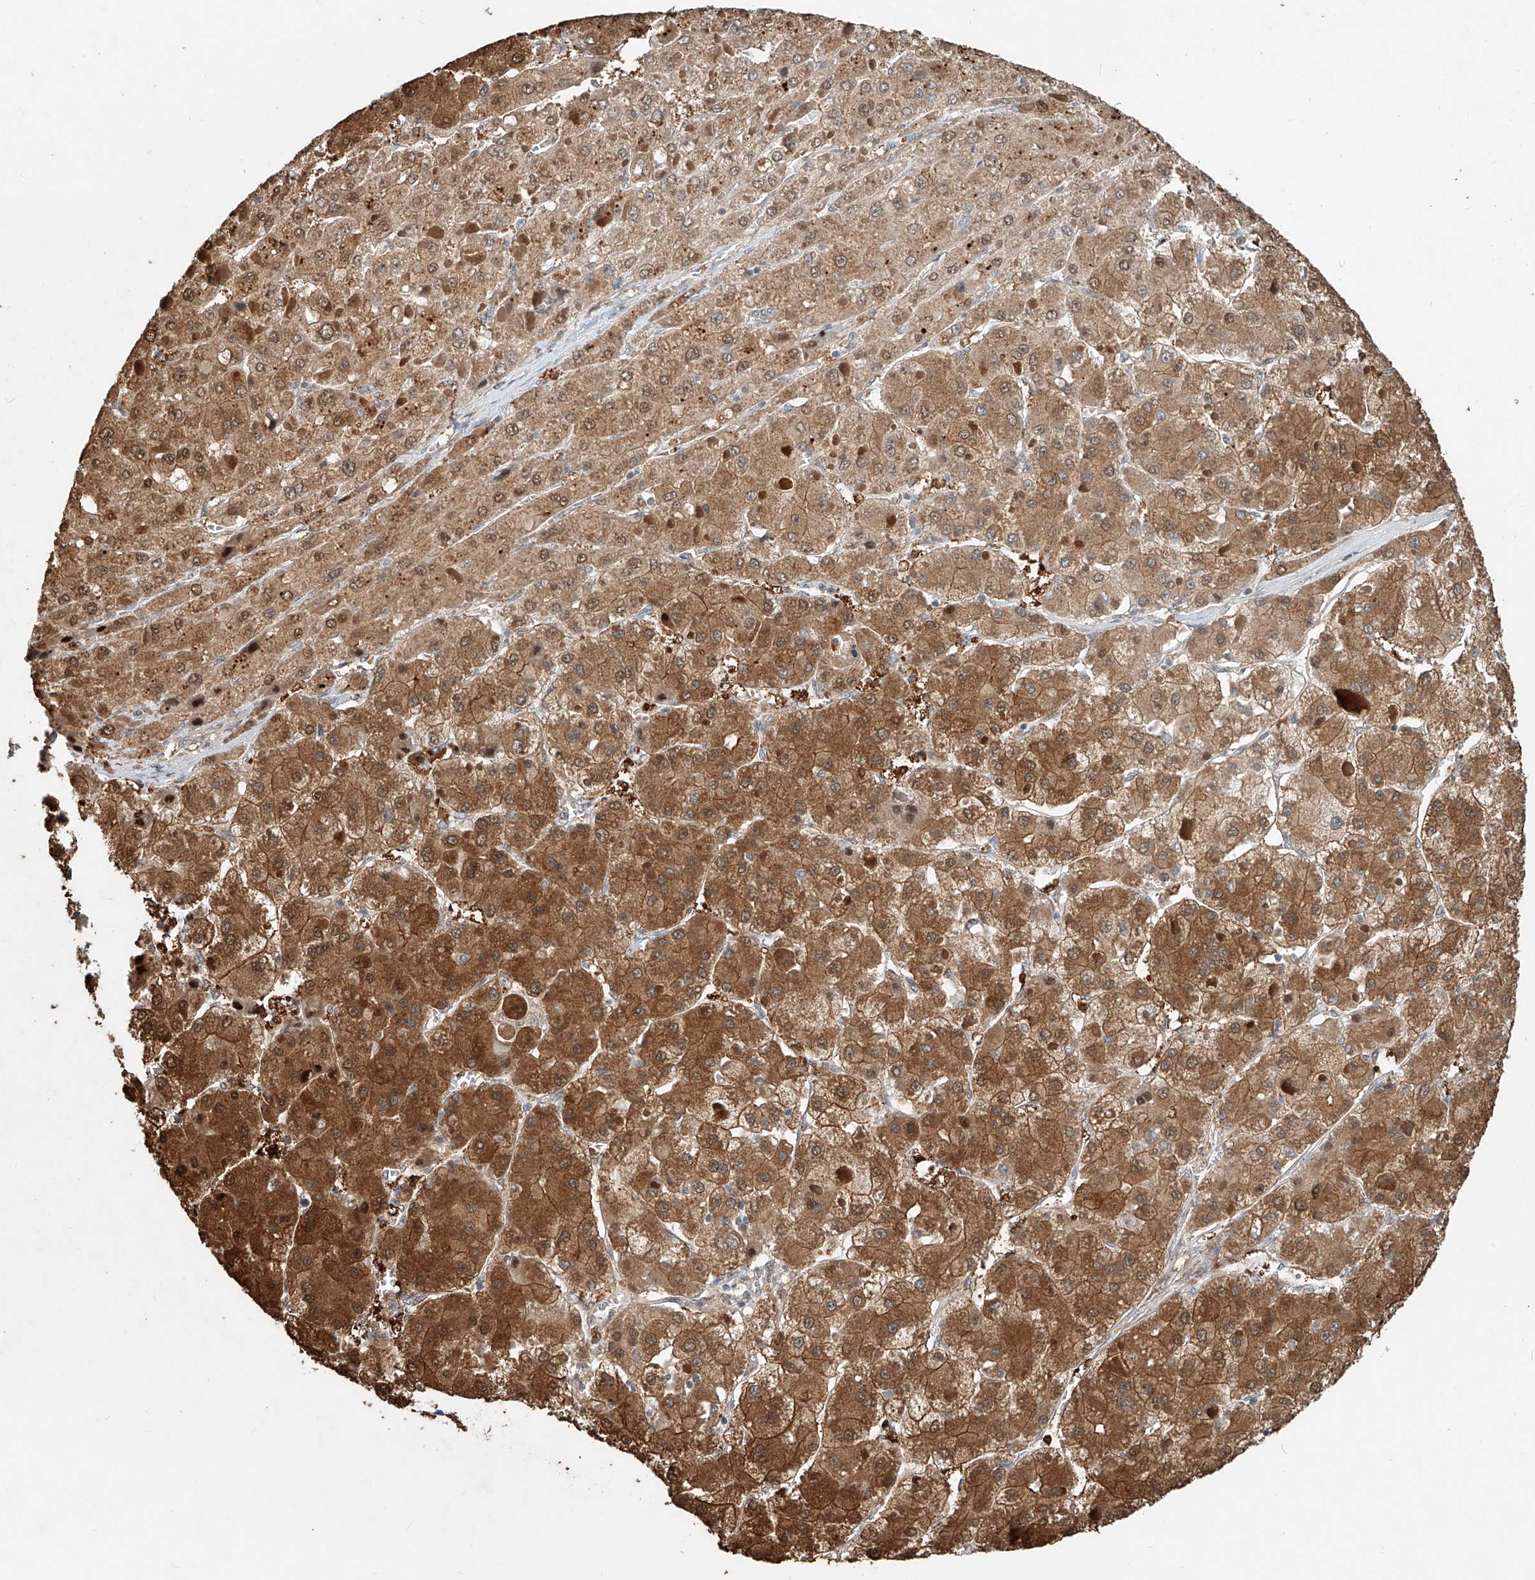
{"staining": {"intensity": "moderate", "quantity": "25%-75%", "location": "cytoplasmic/membranous"}, "tissue": "liver cancer", "cell_type": "Tumor cells", "image_type": "cancer", "snomed": [{"axis": "morphology", "description": "Carcinoma, Hepatocellular, NOS"}, {"axis": "topography", "description": "Liver"}], "caption": "Protein expression analysis of liver hepatocellular carcinoma displays moderate cytoplasmic/membranous expression in about 25%-75% of tumor cells.", "gene": "RMND1", "patient": {"sex": "female", "age": 73}}